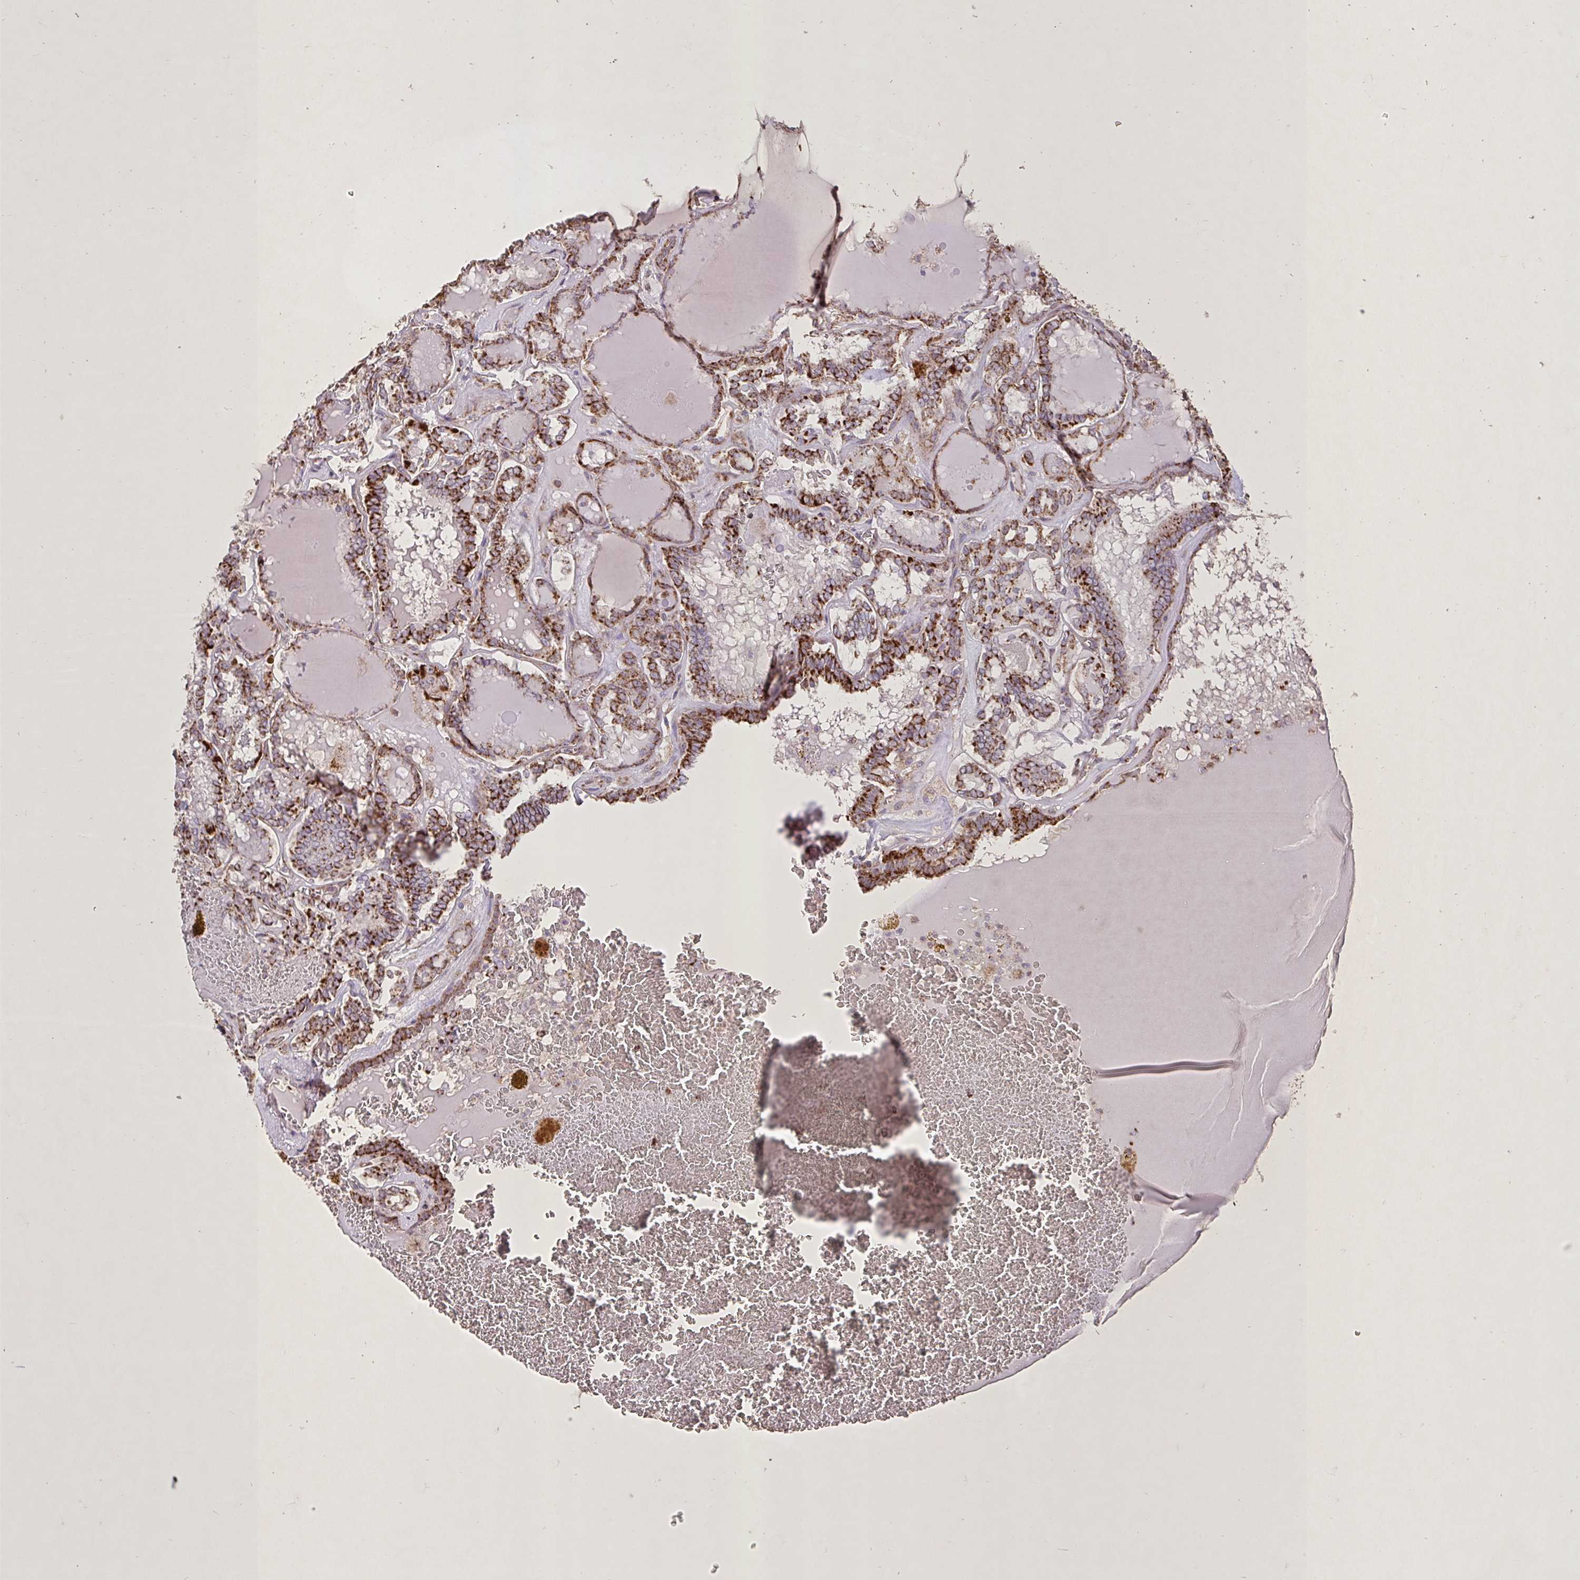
{"staining": {"intensity": "strong", "quantity": ">75%", "location": "cytoplasmic/membranous"}, "tissue": "thyroid cancer", "cell_type": "Tumor cells", "image_type": "cancer", "snomed": [{"axis": "morphology", "description": "Papillary adenocarcinoma, NOS"}, {"axis": "topography", "description": "Thyroid gland"}], "caption": "Thyroid papillary adenocarcinoma tissue demonstrates strong cytoplasmic/membranous expression in approximately >75% of tumor cells, visualized by immunohistochemistry.", "gene": "AGK", "patient": {"sex": "female", "age": 72}}